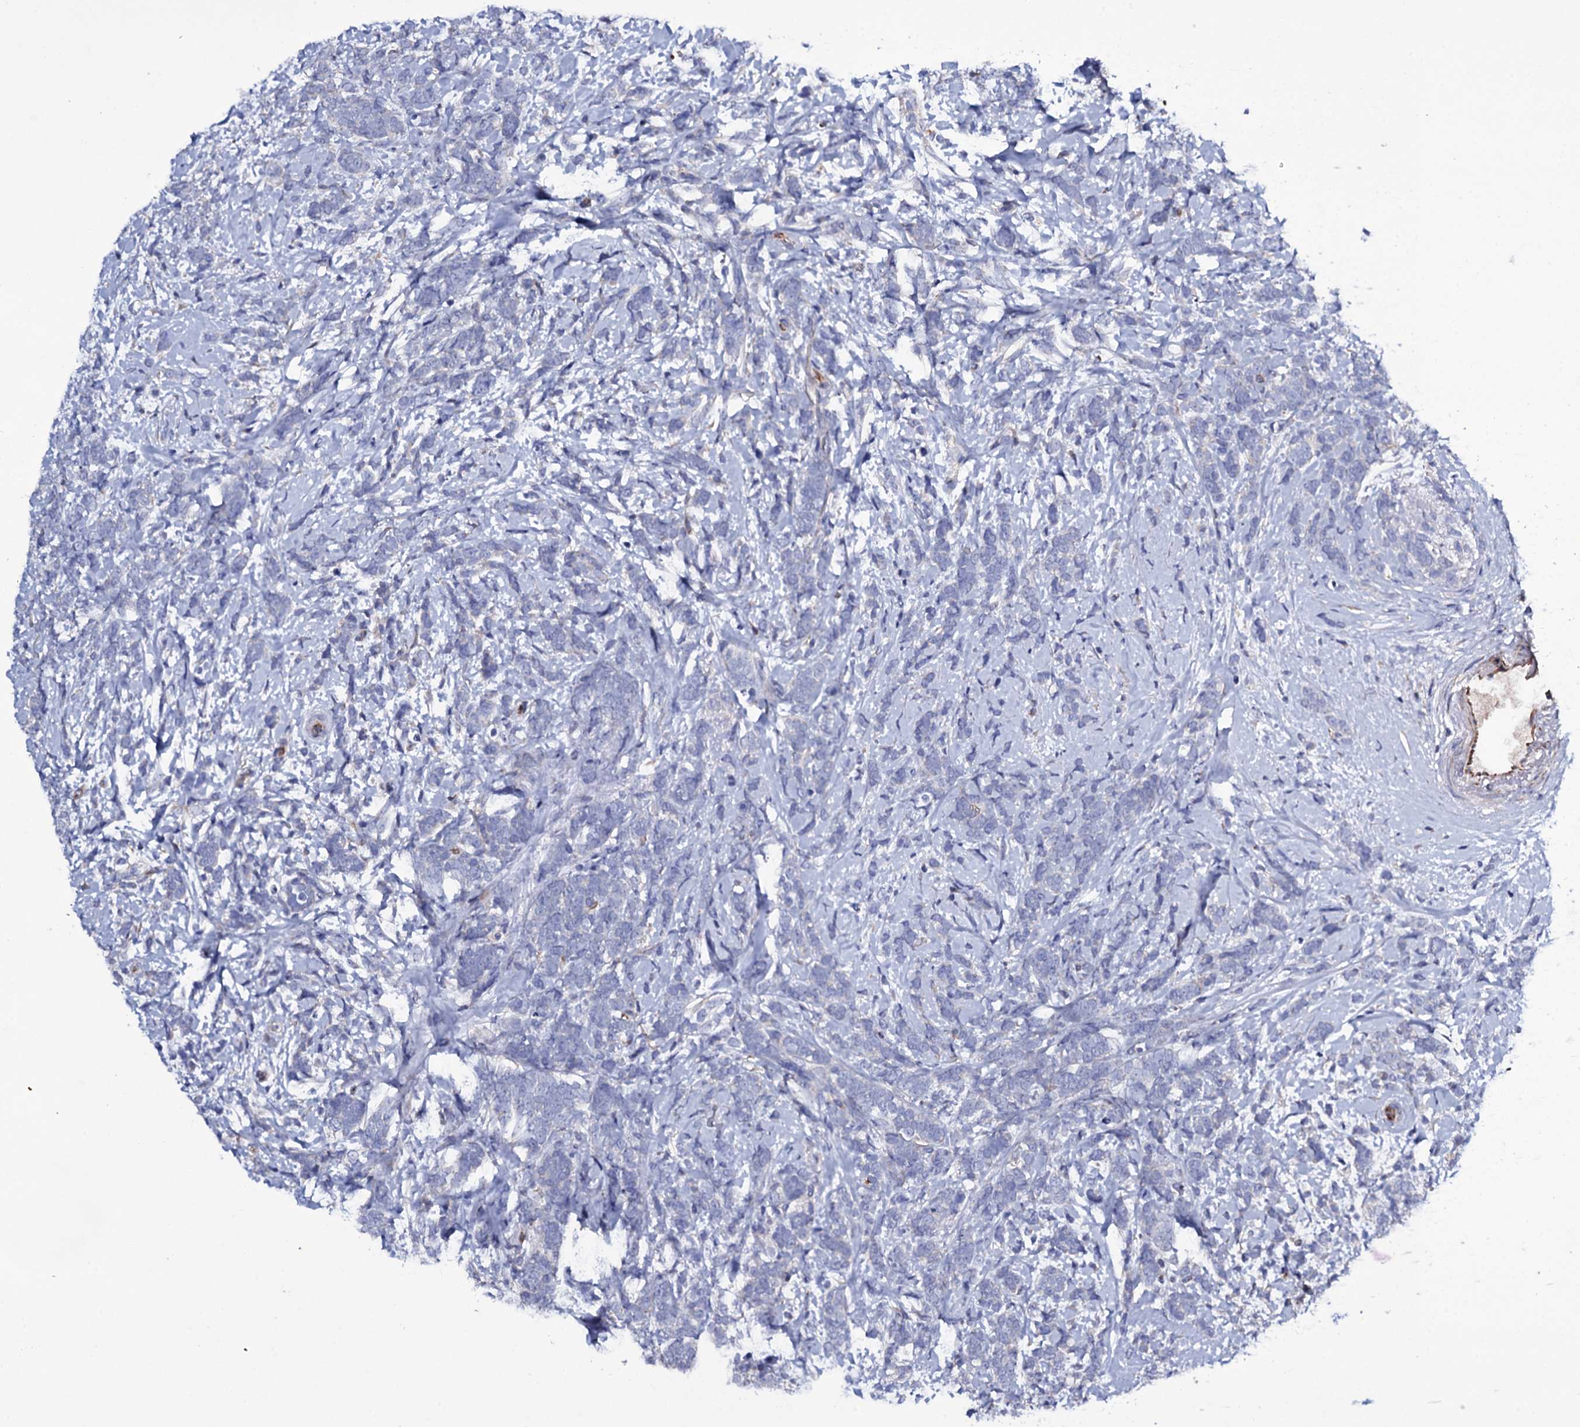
{"staining": {"intensity": "negative", "quantity": "none", "location": "none"}, "tissue": "breast cancer", "cell_type": "Tumor cells", "image_type": "cancer", "snomed": [{"axis": "morphology", "description": "Lobular carcinoma"}, {"axis": "topography", "description": "Breast"}], "caption": "High magnification brightfield microscopy of breast cancer stained with DAB (brown) and counterstained with hematoxylin (blue): tumor cells show no significant expression. (DAB (3,3'-diaminobenzidine) IHC visualized using brightfield microscopy, high magnification).", "gene": "BCL2L14", "patient": {"sex": "female", "age": 58}}